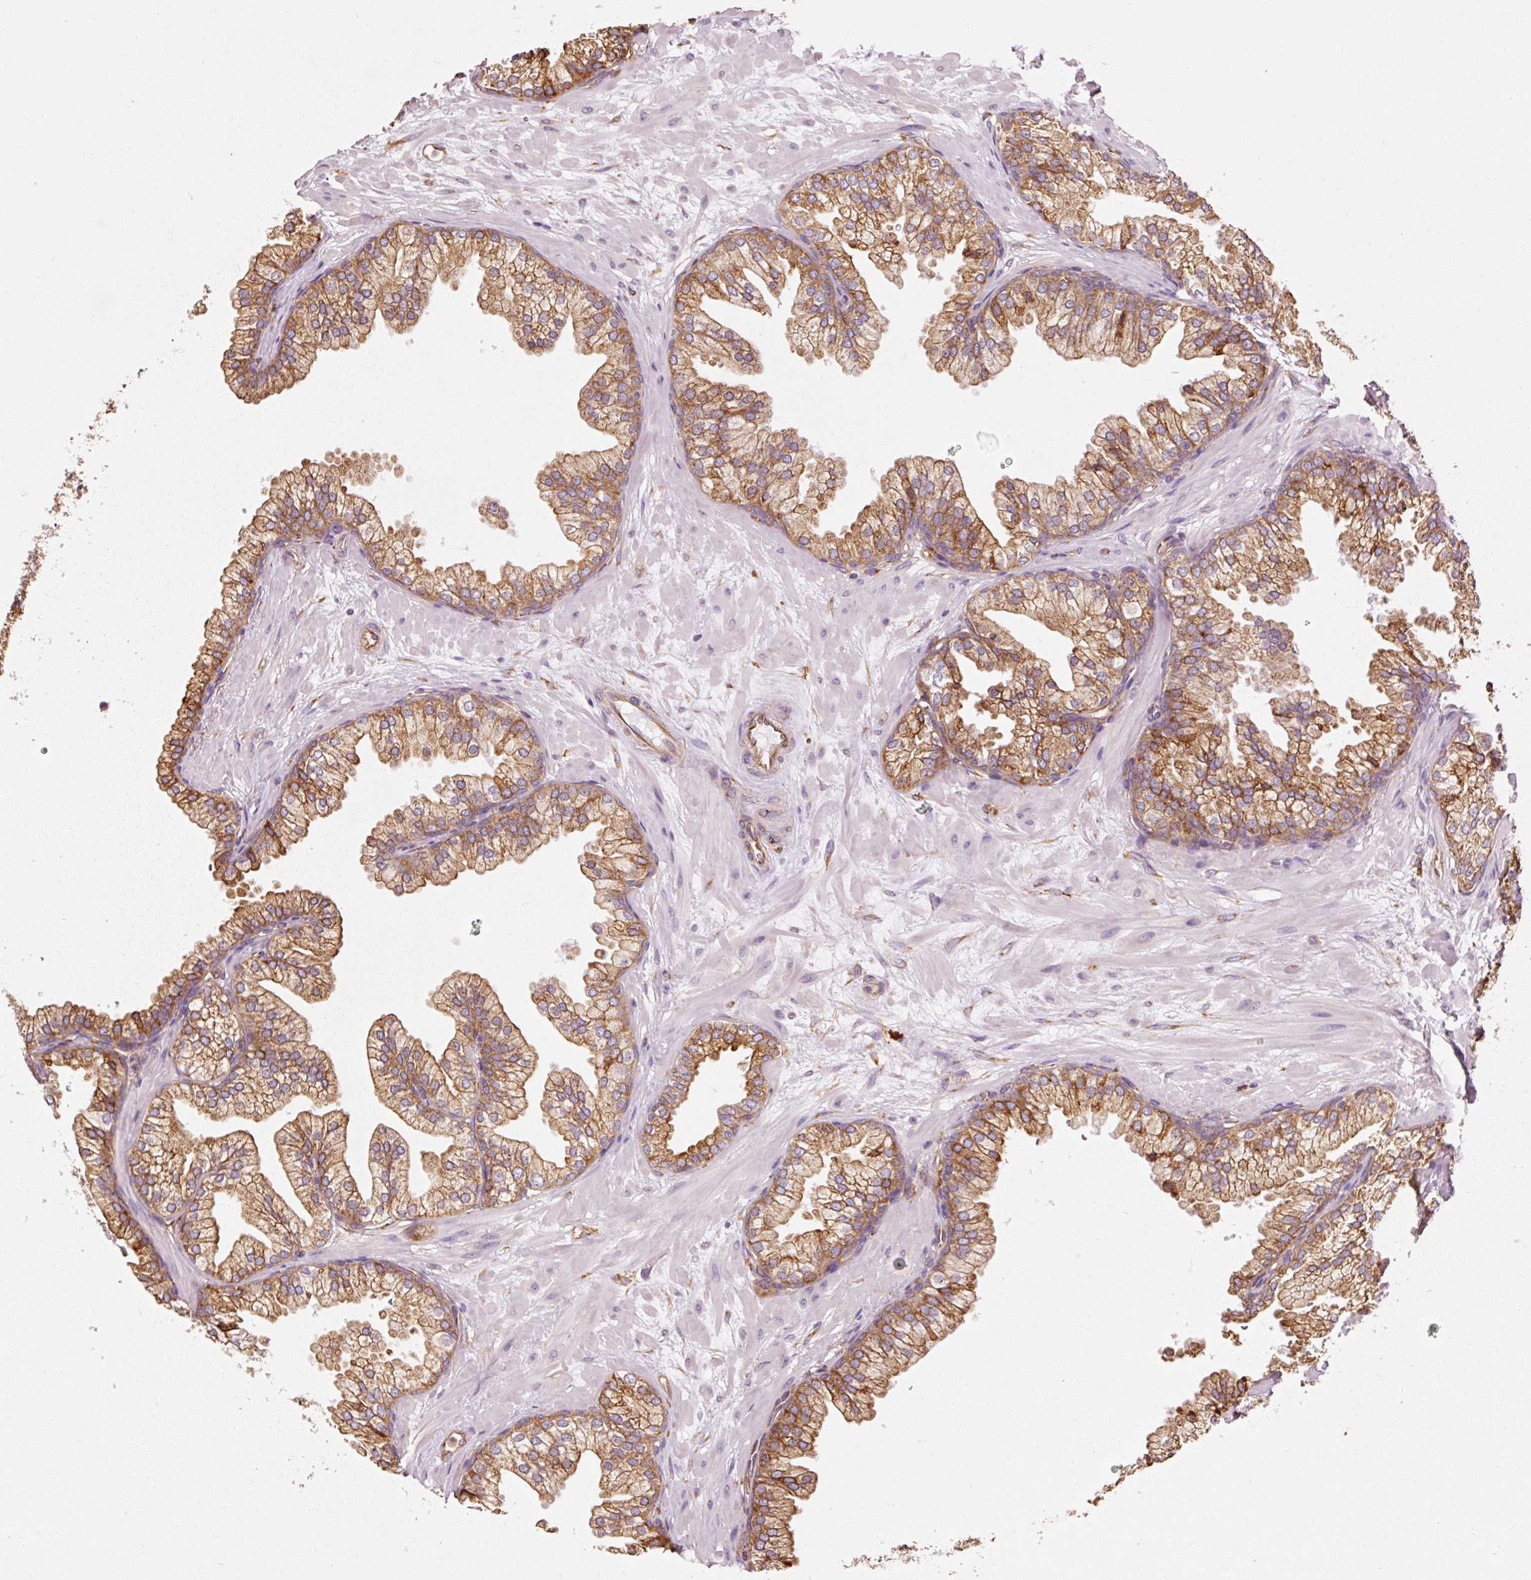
{"staining": {"intensity": "strong", "quantity": ">75%", "location": "cytoplasmic/membranous"}, "tissue": "prostate", "cell_type": "Glandular cells", "image_type": "normal", "snomed": [{"axis": "morphology", "description": "Normal tissue, NOS"}, {"axis": "topography", "description": "Prostate"}, {"axis": "topography", "description": "Peripheral nerve tissue"}], "caption": "This photomicrograph exhibits immunohistochemistry (IHC) staining of unremarkable prostate, with high strong cytoplasmic/membranous positivity in about >75% of glandular cells.", "gene": "ENSG00000256500", "patient": {"sex": "male", "age": 61}}